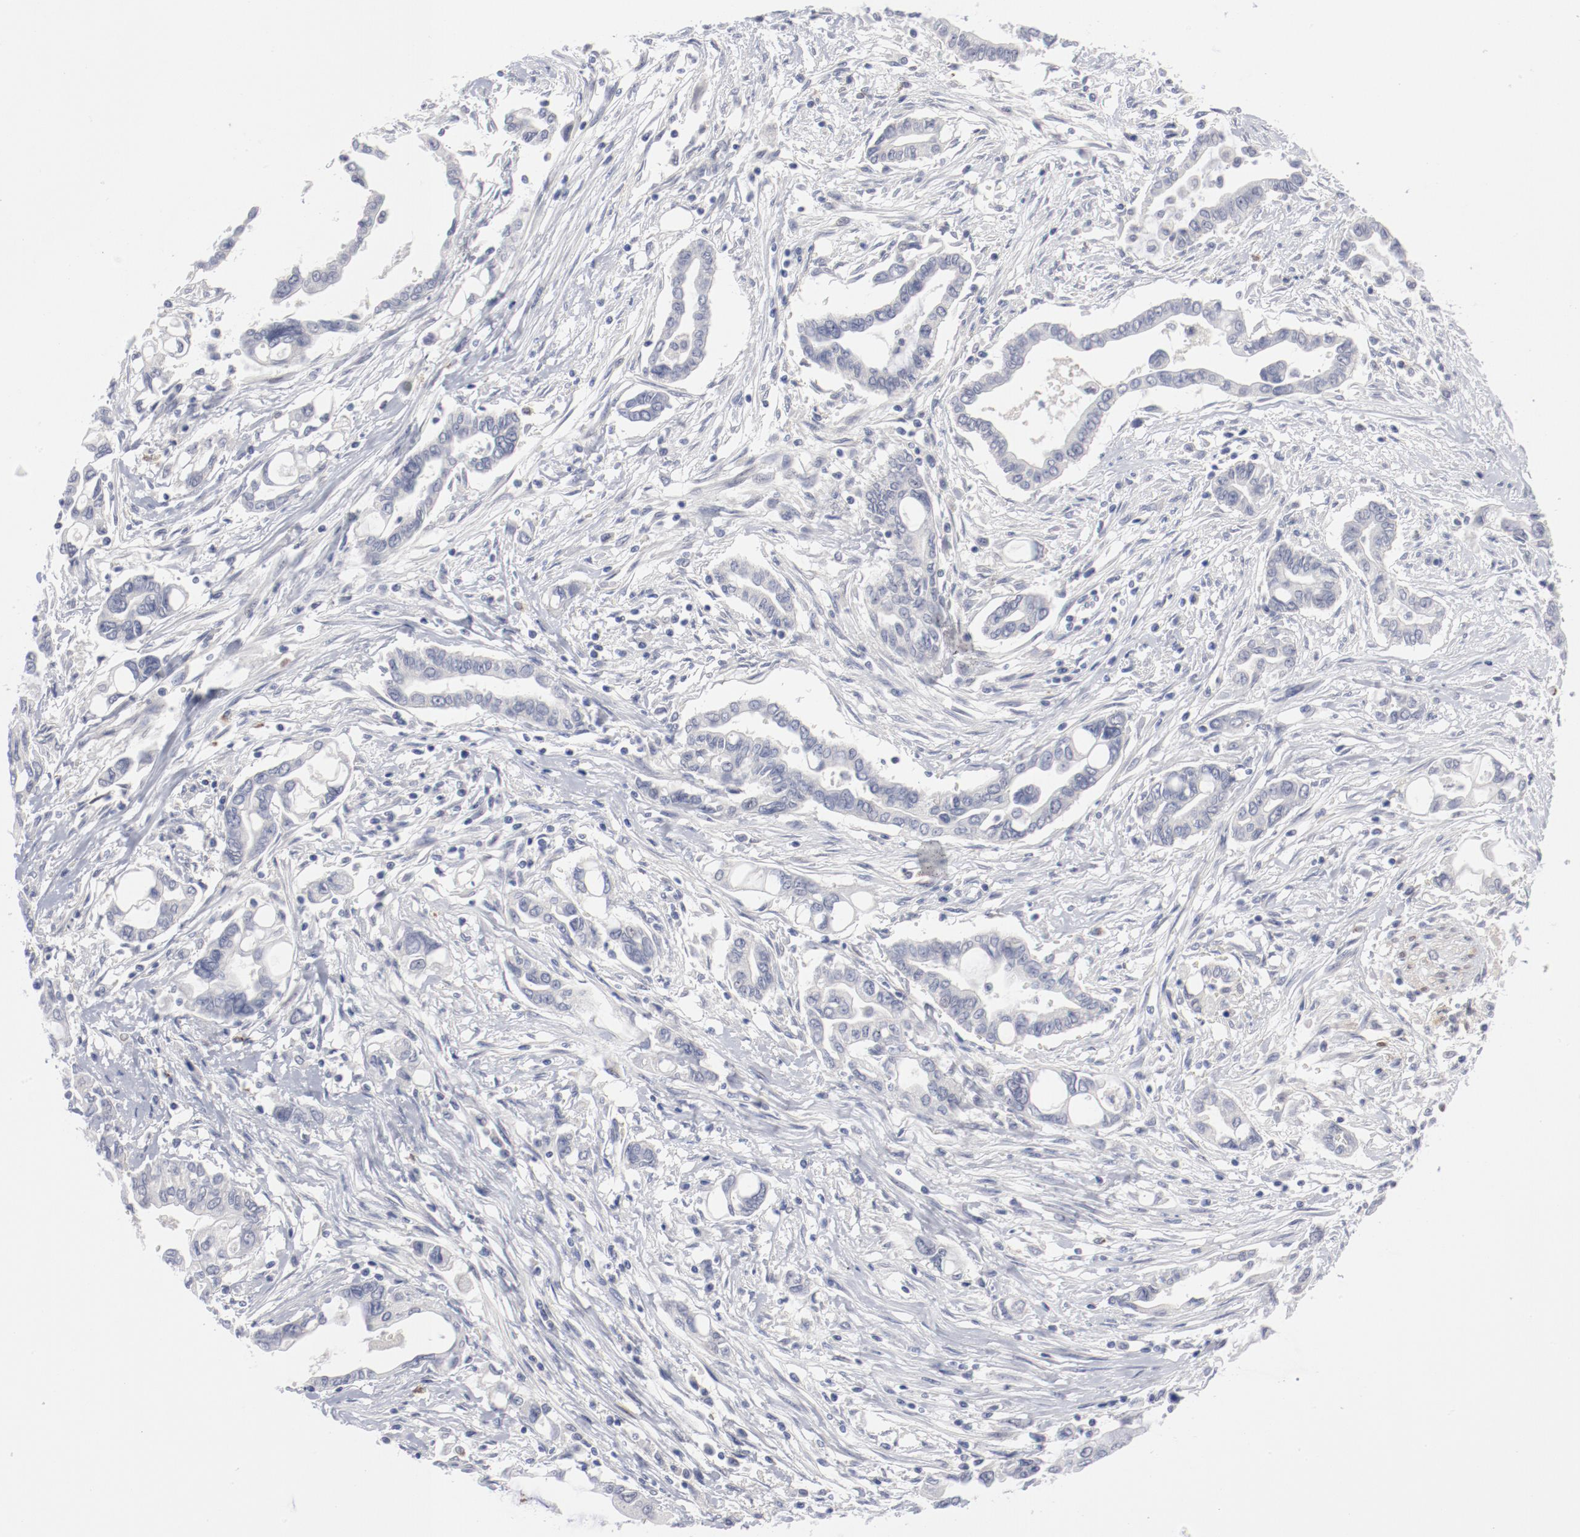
{"staining": {"intensity": "negative", "quantity": "none", "location": "none"}, "tissue": "pancreatic cancer", "cell_type": "Tumor cells", "image_type": "cancer", "snomed": [{"axis": "morphology", "description": "Adenocarcinoma, NOS"}, {"axis": "topography", "description": "Pancreas"}], "caption": "The histopathology image displays no staining of tumor cells in adenocarcinoma (pancreatic). (Brightfield microscopy of DAB immunohistochemistry at high magnification).", "gene": "SH3BGR", "patient": {"sex": "female", "age": 57}}